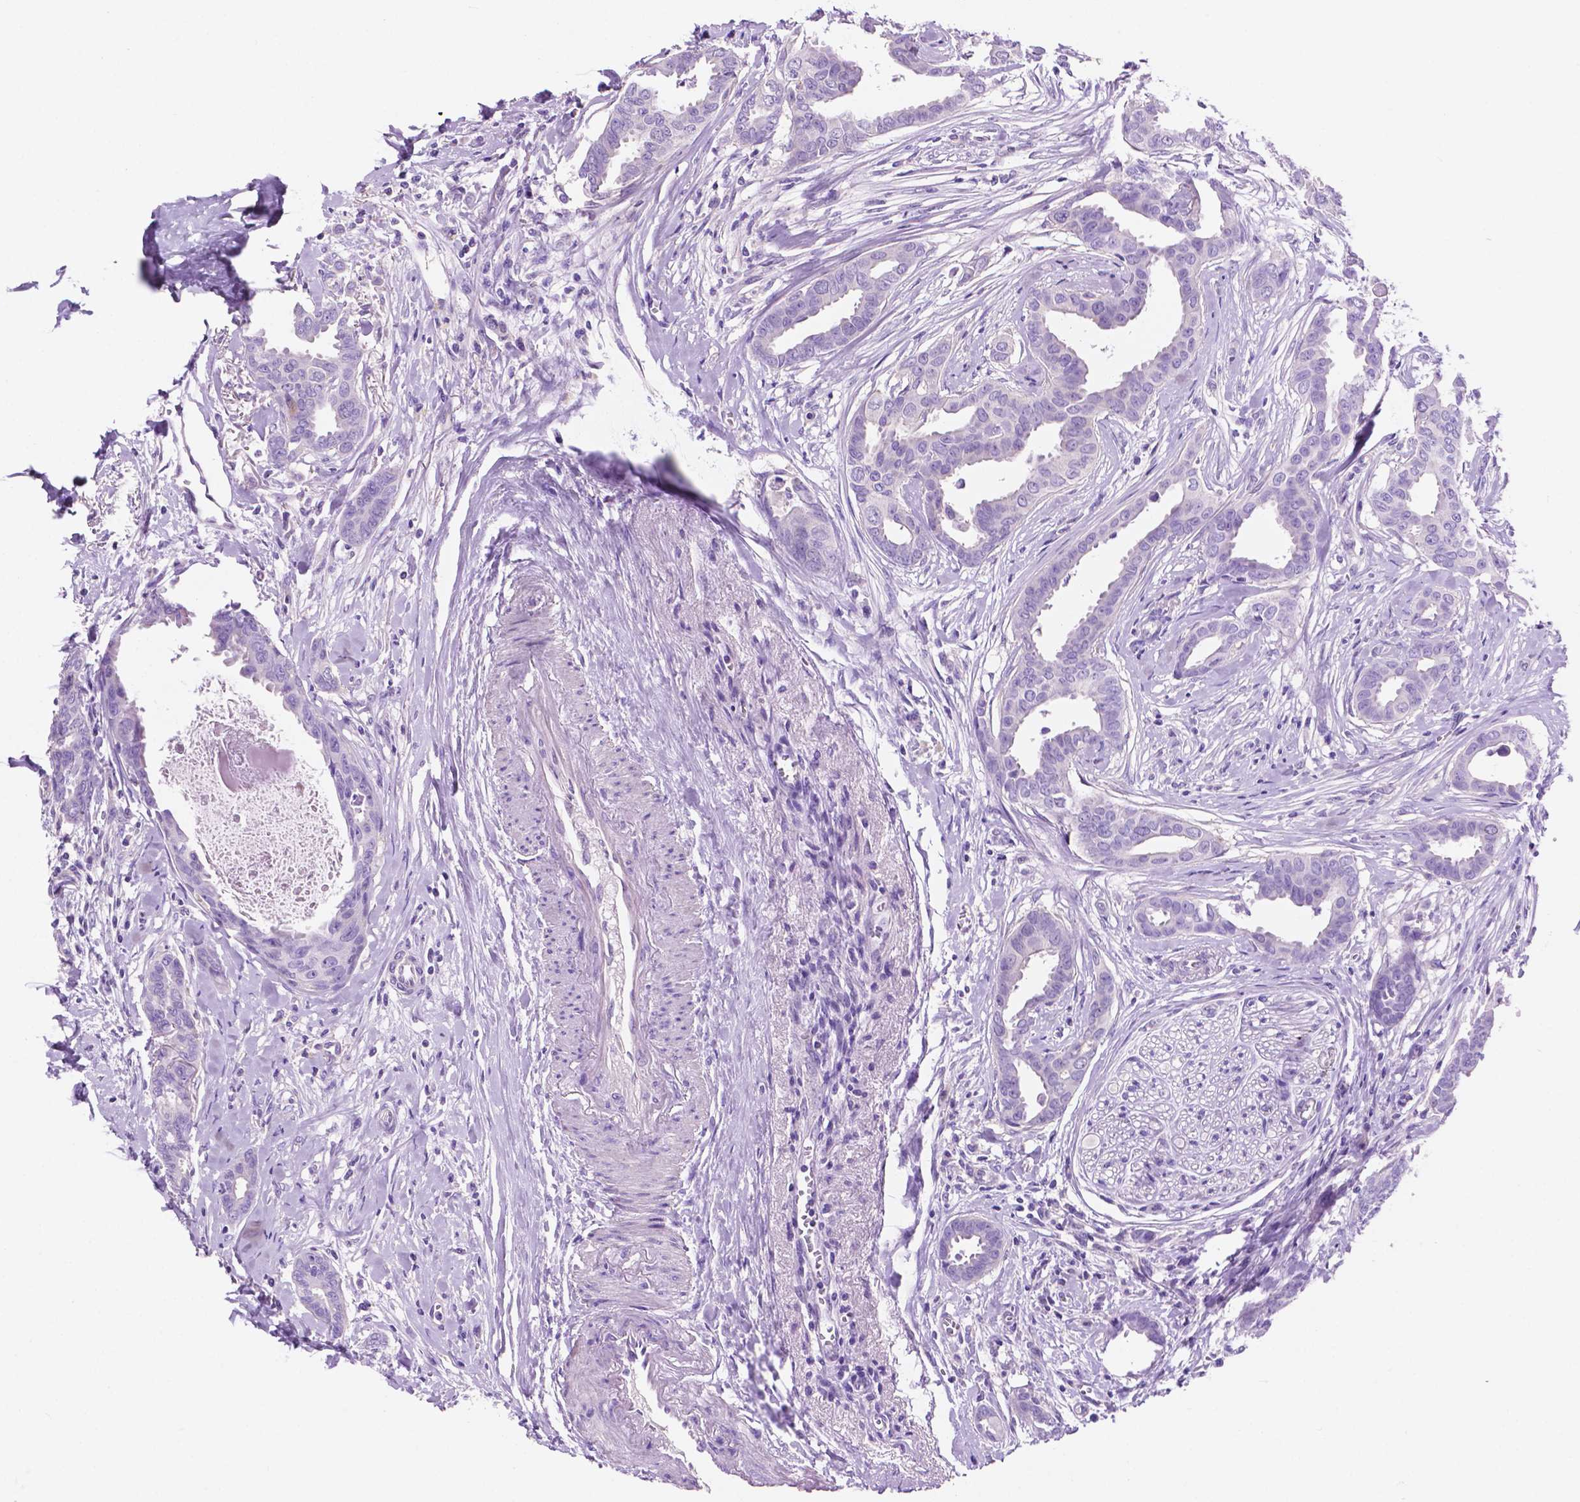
{"staining": {"intensity": "negative", "quantity": "none", "location": "none"}, "tissue": "breast cancer", "cell_type": "Tumor cells", "image_type": "cancer", "snomed": [{"axis": "morphology", "description": "Duct carcinoma"}, {"axis": "topography", "description": "Breast"}], "caption": "This is a micrograph of immunohistochemistry staining of breast cancer (intraductal carcinoma), which shows no staining in tumor cells. (Immunohistochemistry (ihc), brightfield microscopy, high magnification).", "gene": "IGFN1", "patient": {"sex": "female", "age": 45}}